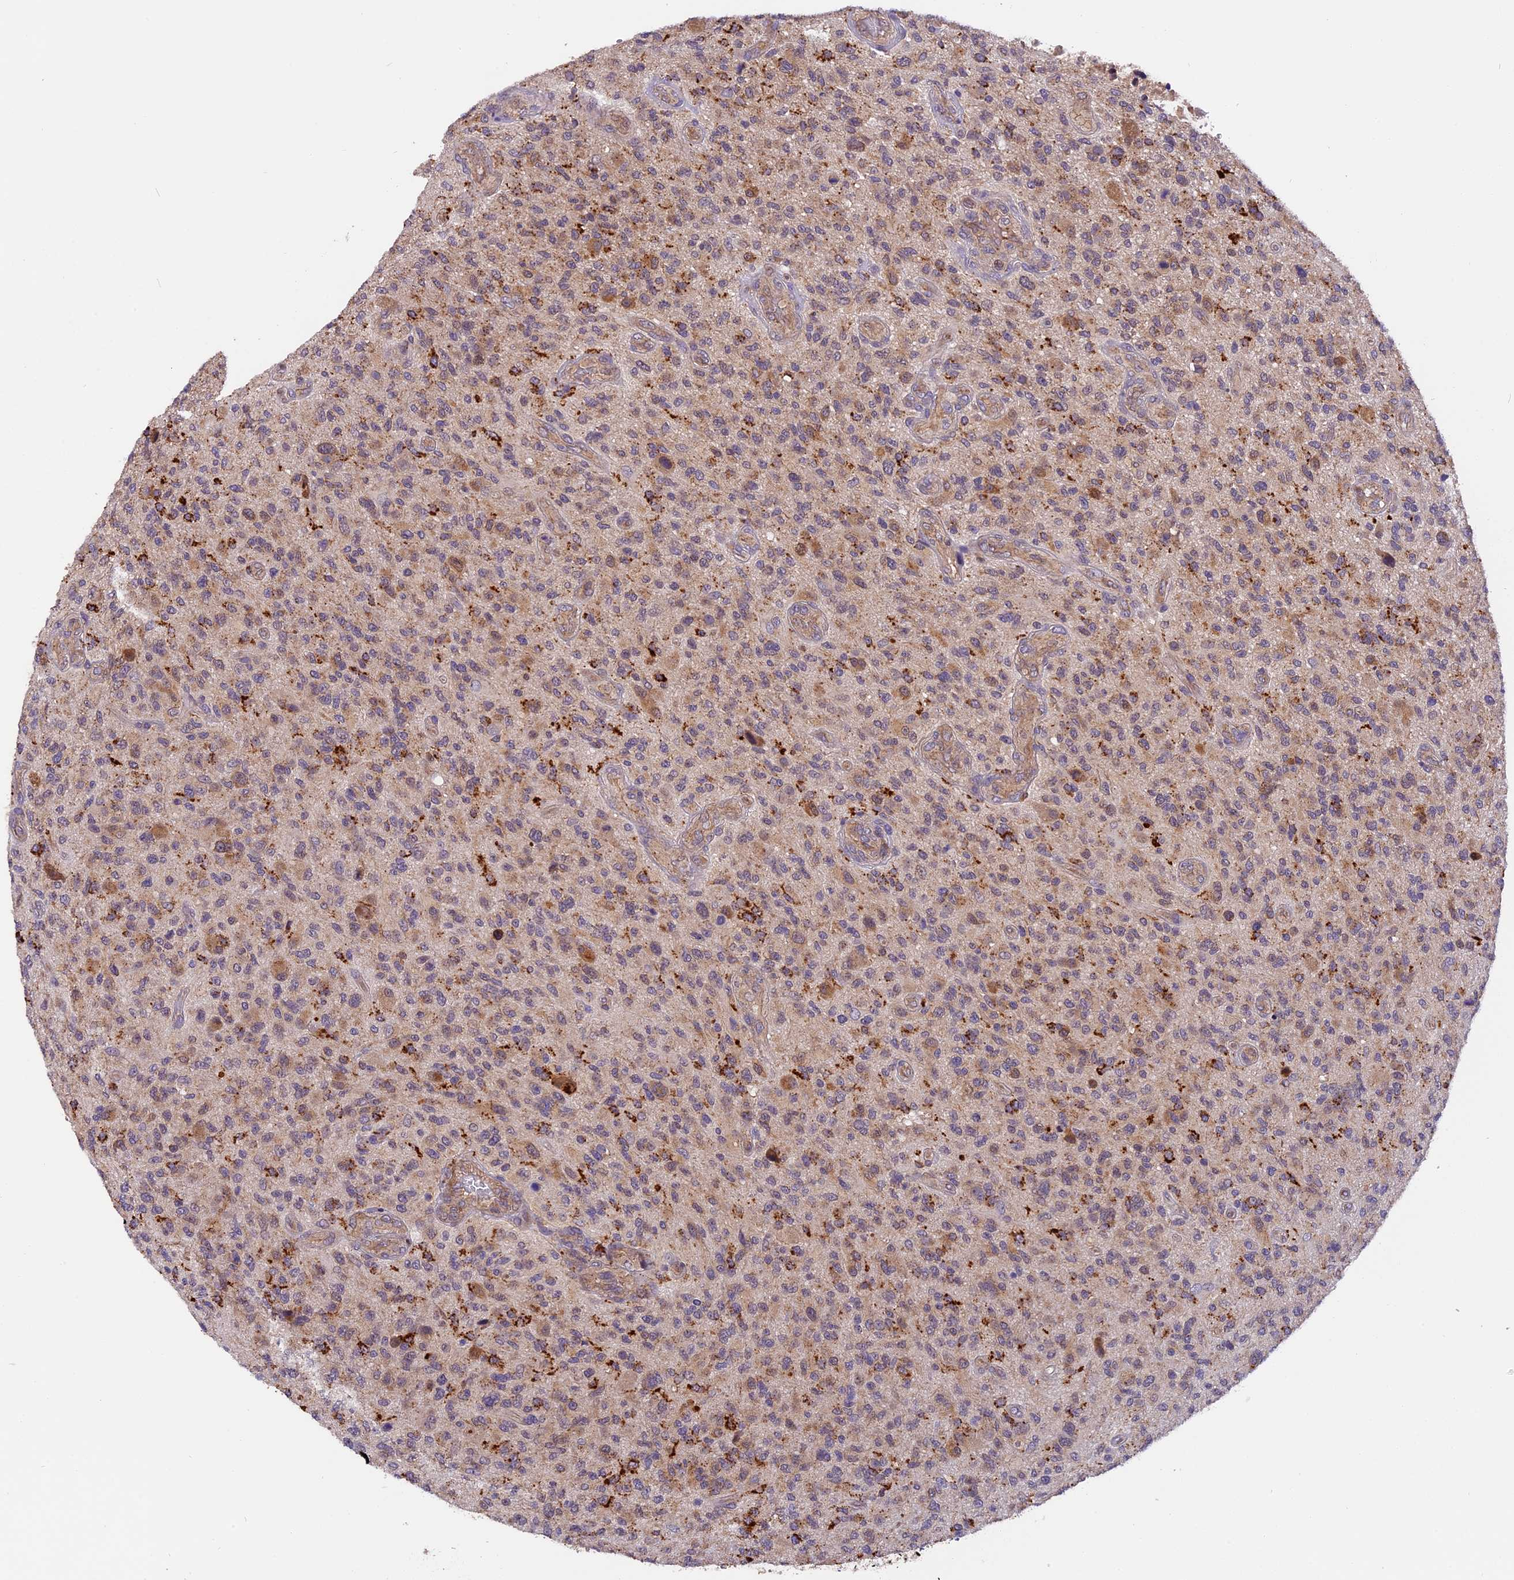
{"staining": {"intensity": "weak", "quantity": "25%-75%", "location": "cytoplasmic/membranous"}, "tissue": "glioma", "cell_type": "Tumor cells", "image_type": "cancer", "snomed": [{"axis": "morphology", "description": "Glioma, malignant, High grade"}, {"axis": "topography", "description": "Brain"}], "caption": "There is low levels of weak cytoplasmic/membranous expression in tumor cells of glioma, as demonstrated by immunohistochemical staining (brown color).", "gene": "COPE", "patient": {"sex": "male", "age": 47}}